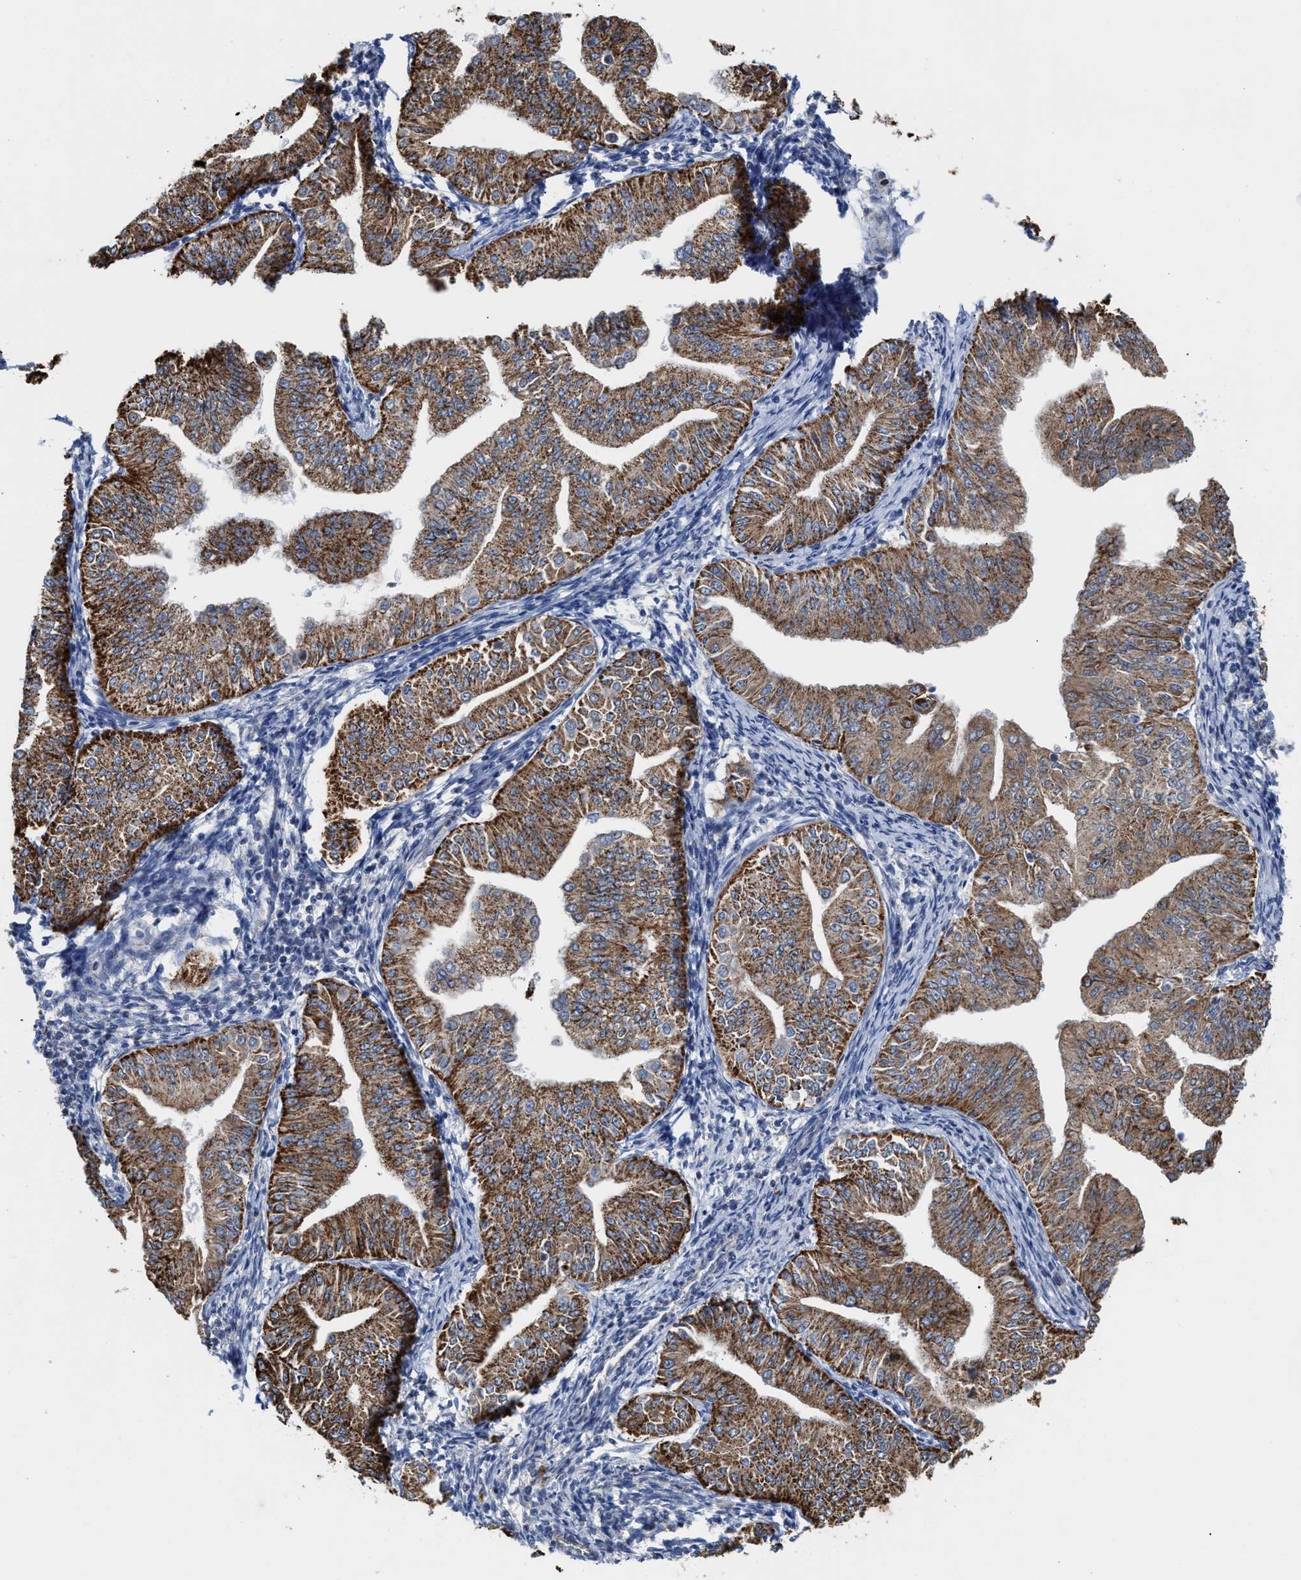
{"staining": {"intensity": "strong", "quantity": ">75%", "location": "cytoplasmic/membranous"}, "tissue": "endometrial cancer", "cell_type": "Tumor cells", "image_type": "cancer", "snomed": [{"axis": "morphology", "description": "Normal tissue, NOS"}, {"axis": "morphology", "description": "Adenocarcinoma, NOS"}, {"axis": "topography", "description": "Endometrium"}], "caption": "Immunohistochemical staining of human endometrial adenocarcinoma demonstrates high levels of strong cytoplasmic/membranous protein positivity in about >75% of tumor cells.", "gene": "JAG1", "patient": {"sex": "female", "age": 53}}